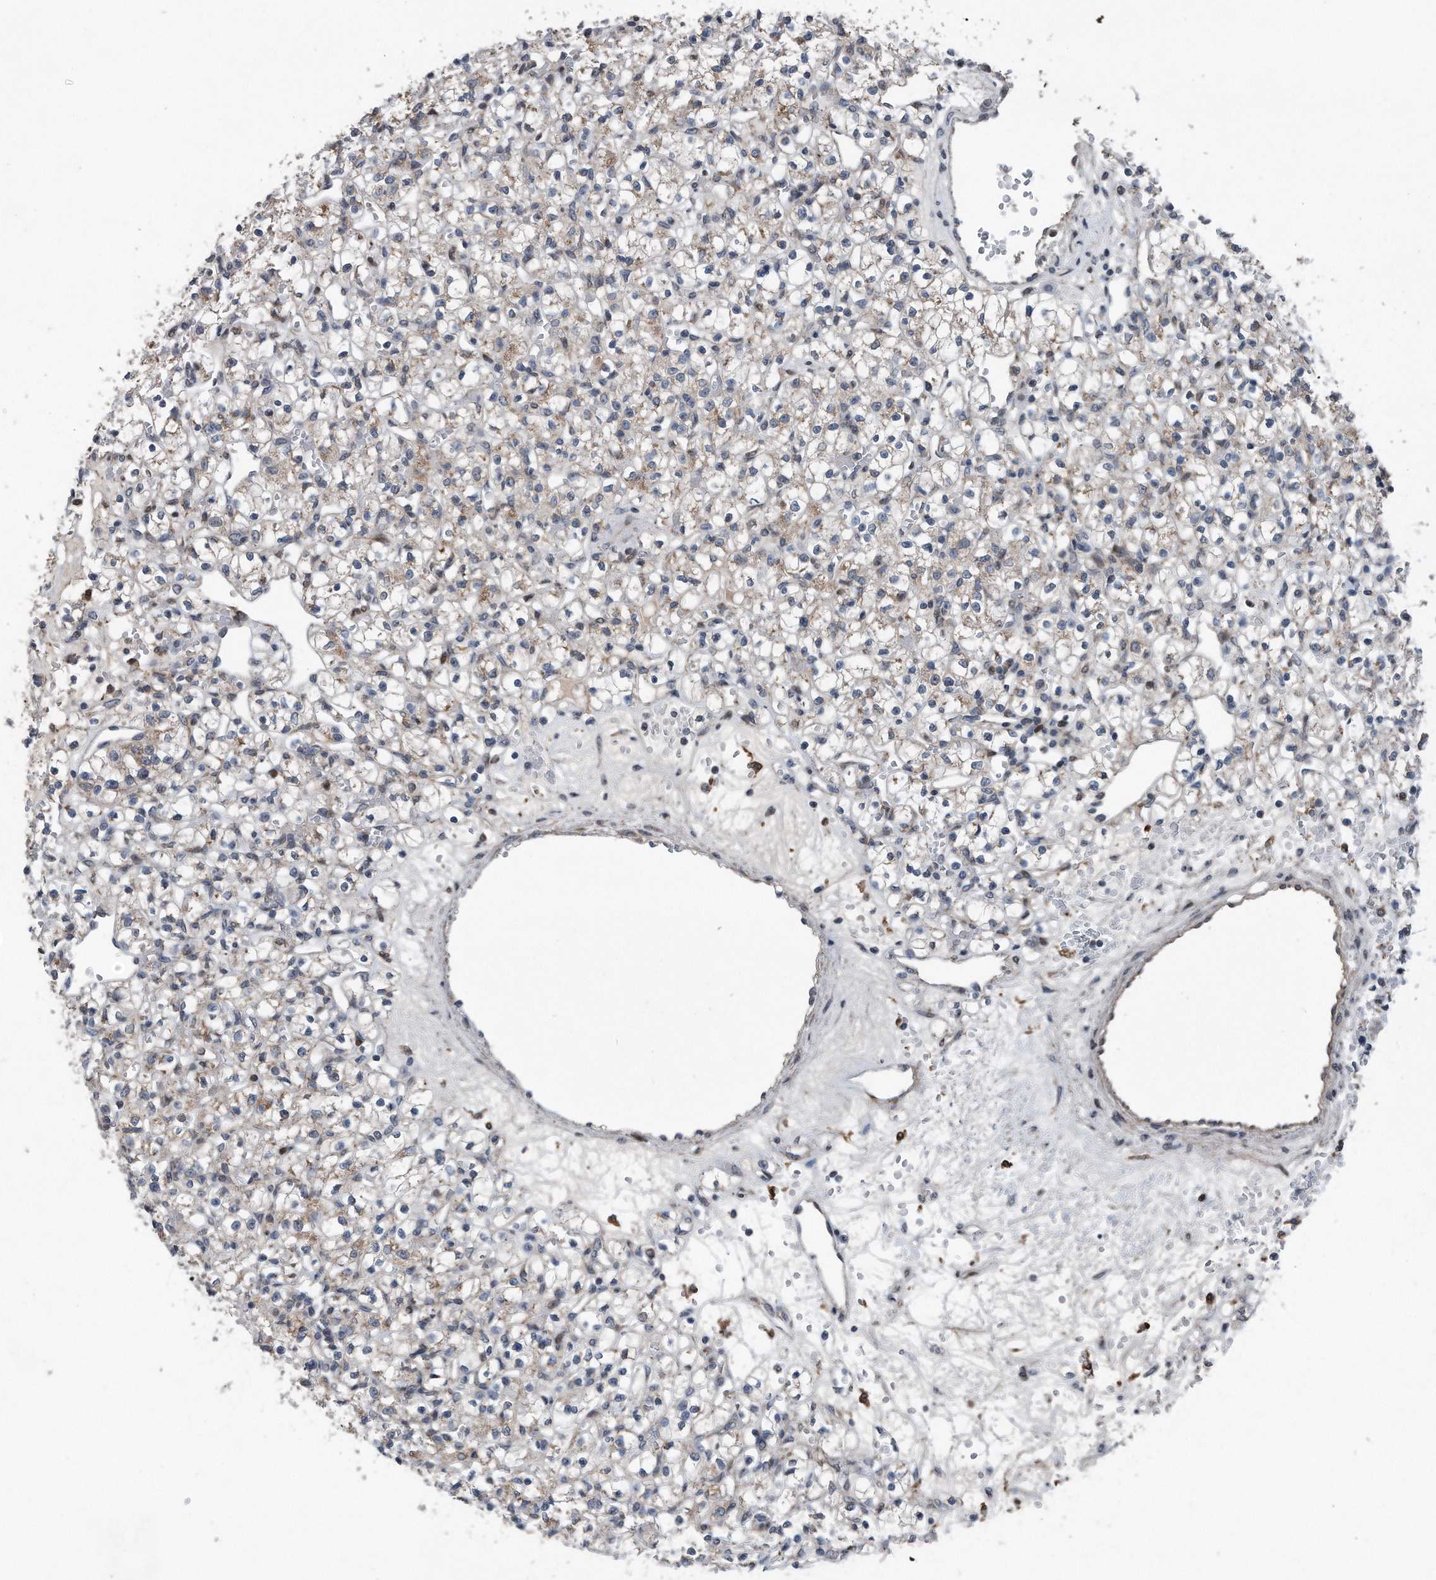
{"staining": {"intensity": "weak", "quantity": "<25%", "location": "cytoplasmic/membranous"}, "tissue": "renal cancer", "cell_type": "Tumor cells", "image_type": "cancer", "snomed": [{"axis": "morphology", "description": "Adenocarcinoma, NOS"}, {"axis": "topography", "description": "Kidney"}], "caption": "Tumor cells show no significant positivity in renal adenocarcinoma.", "gene": "DST", "patient": {"sex": "female", "age": 59}}